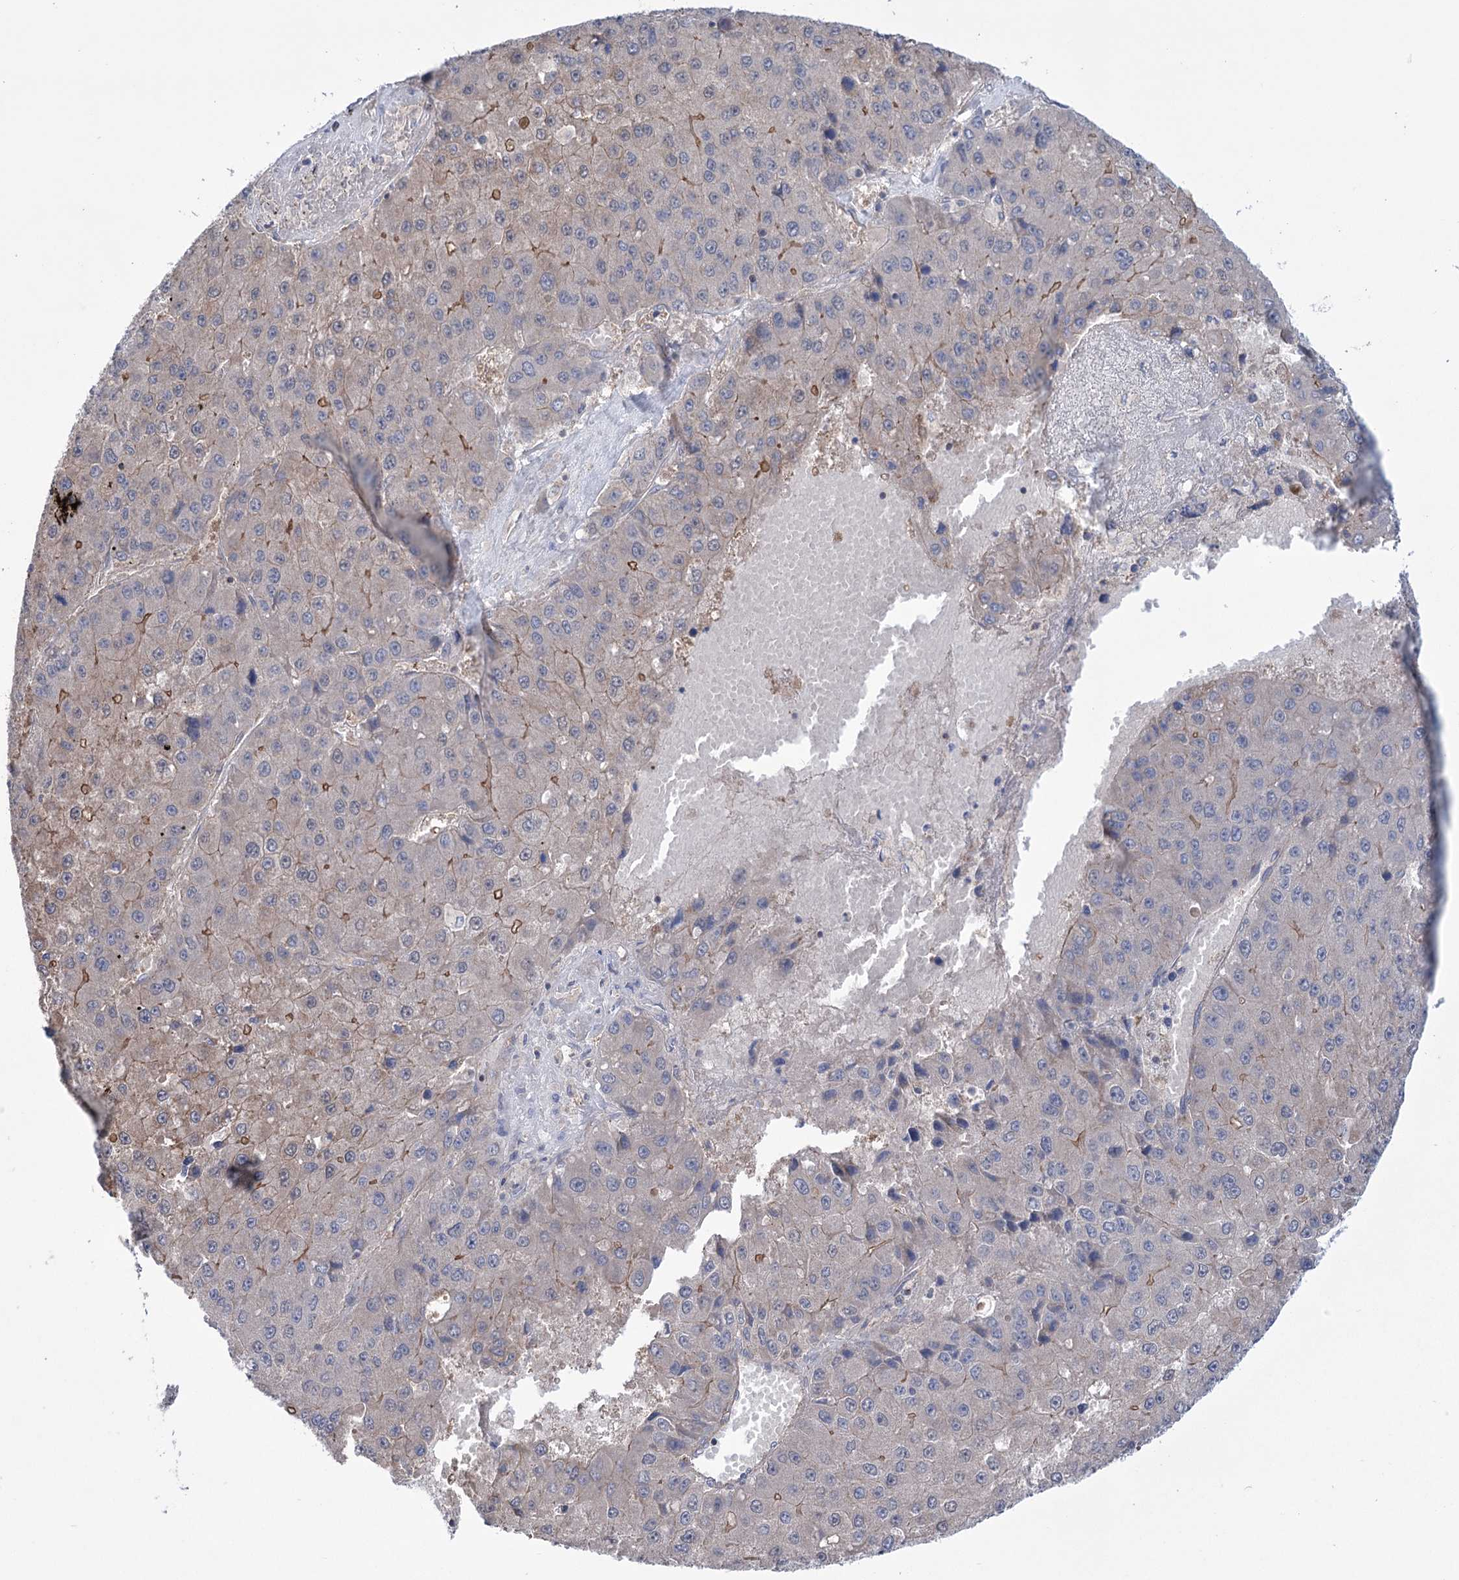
{"staining": {"intensity": "moderate", "quantity": "<25%", "location": "cytoplasmic/membranous"}, "tissue": "liver cancer", "cell_type": "Tumor cells", "image_type": "cancer", "snomed": [{"axis": "morphology", "description": "Carcinoma, Hepatocellular, NOS"}, {"axis": "topography", "description": "Liver"}], "caption": "A histopathology image of human liver cancer stained for a protein reveals moderate cytoplasmic/membranous brown staining in tumor cells.", "gene": "TRIM71", "patient": {"sex": "female", "age": 73}}